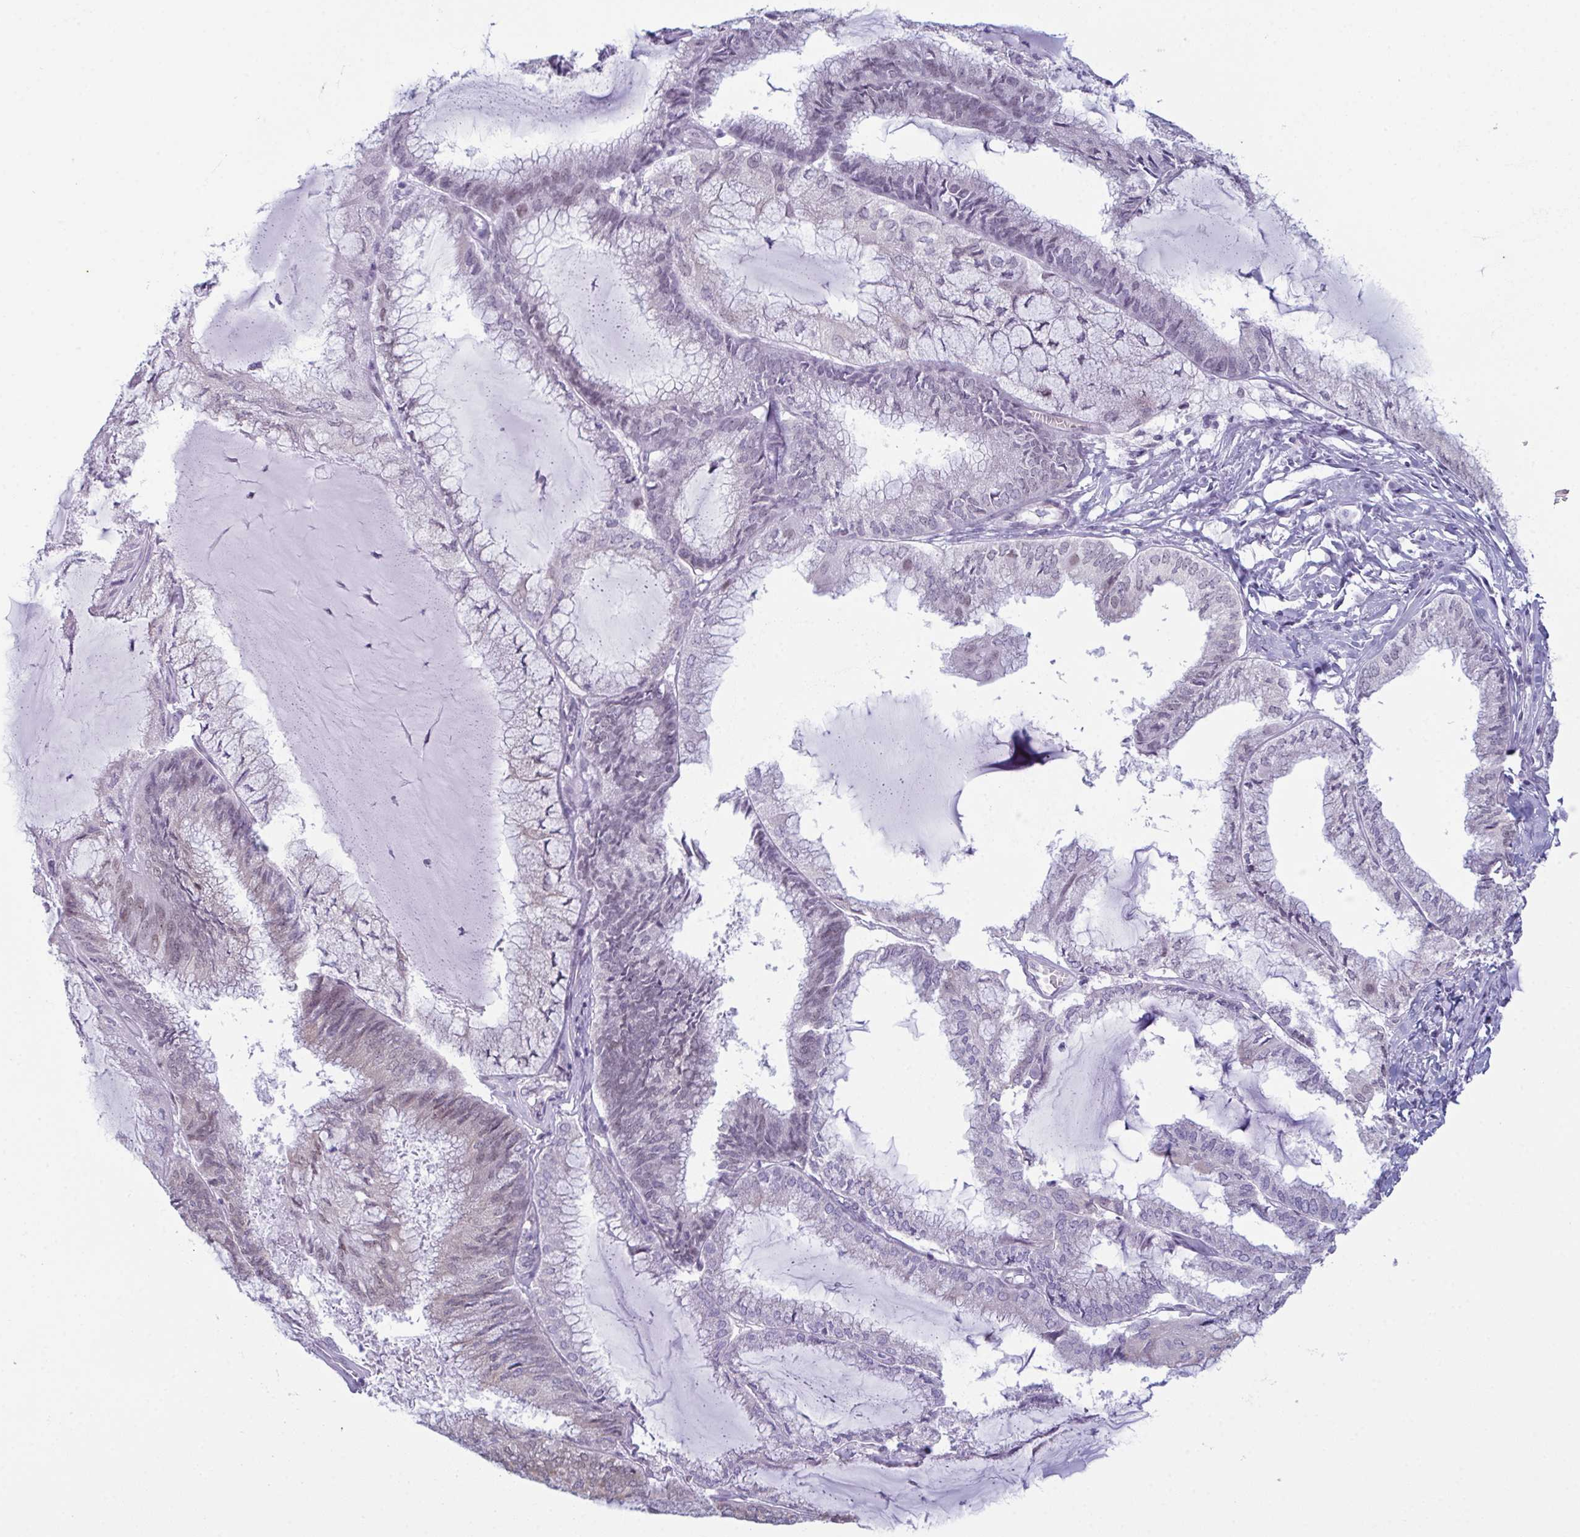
{"staining": {"intensity": "moderate", "quantity": "<25%", "location": "nuclear"}, "tissue": "endometrial cancer", "cell_type": "Tumor cells", "image_type": "cancer", "snomed": [{"axis": "morphology", "description": "Carcinoma, NOS"}, {"axis": "topography", "description": "Endometrium"}], "caption": "Human endometrial cancer (carcinoma) stained with a protein marker shows moderate staining in tumor cells.", "gene": "RBM7", "patient": {"sex": "female", "age": 62}}